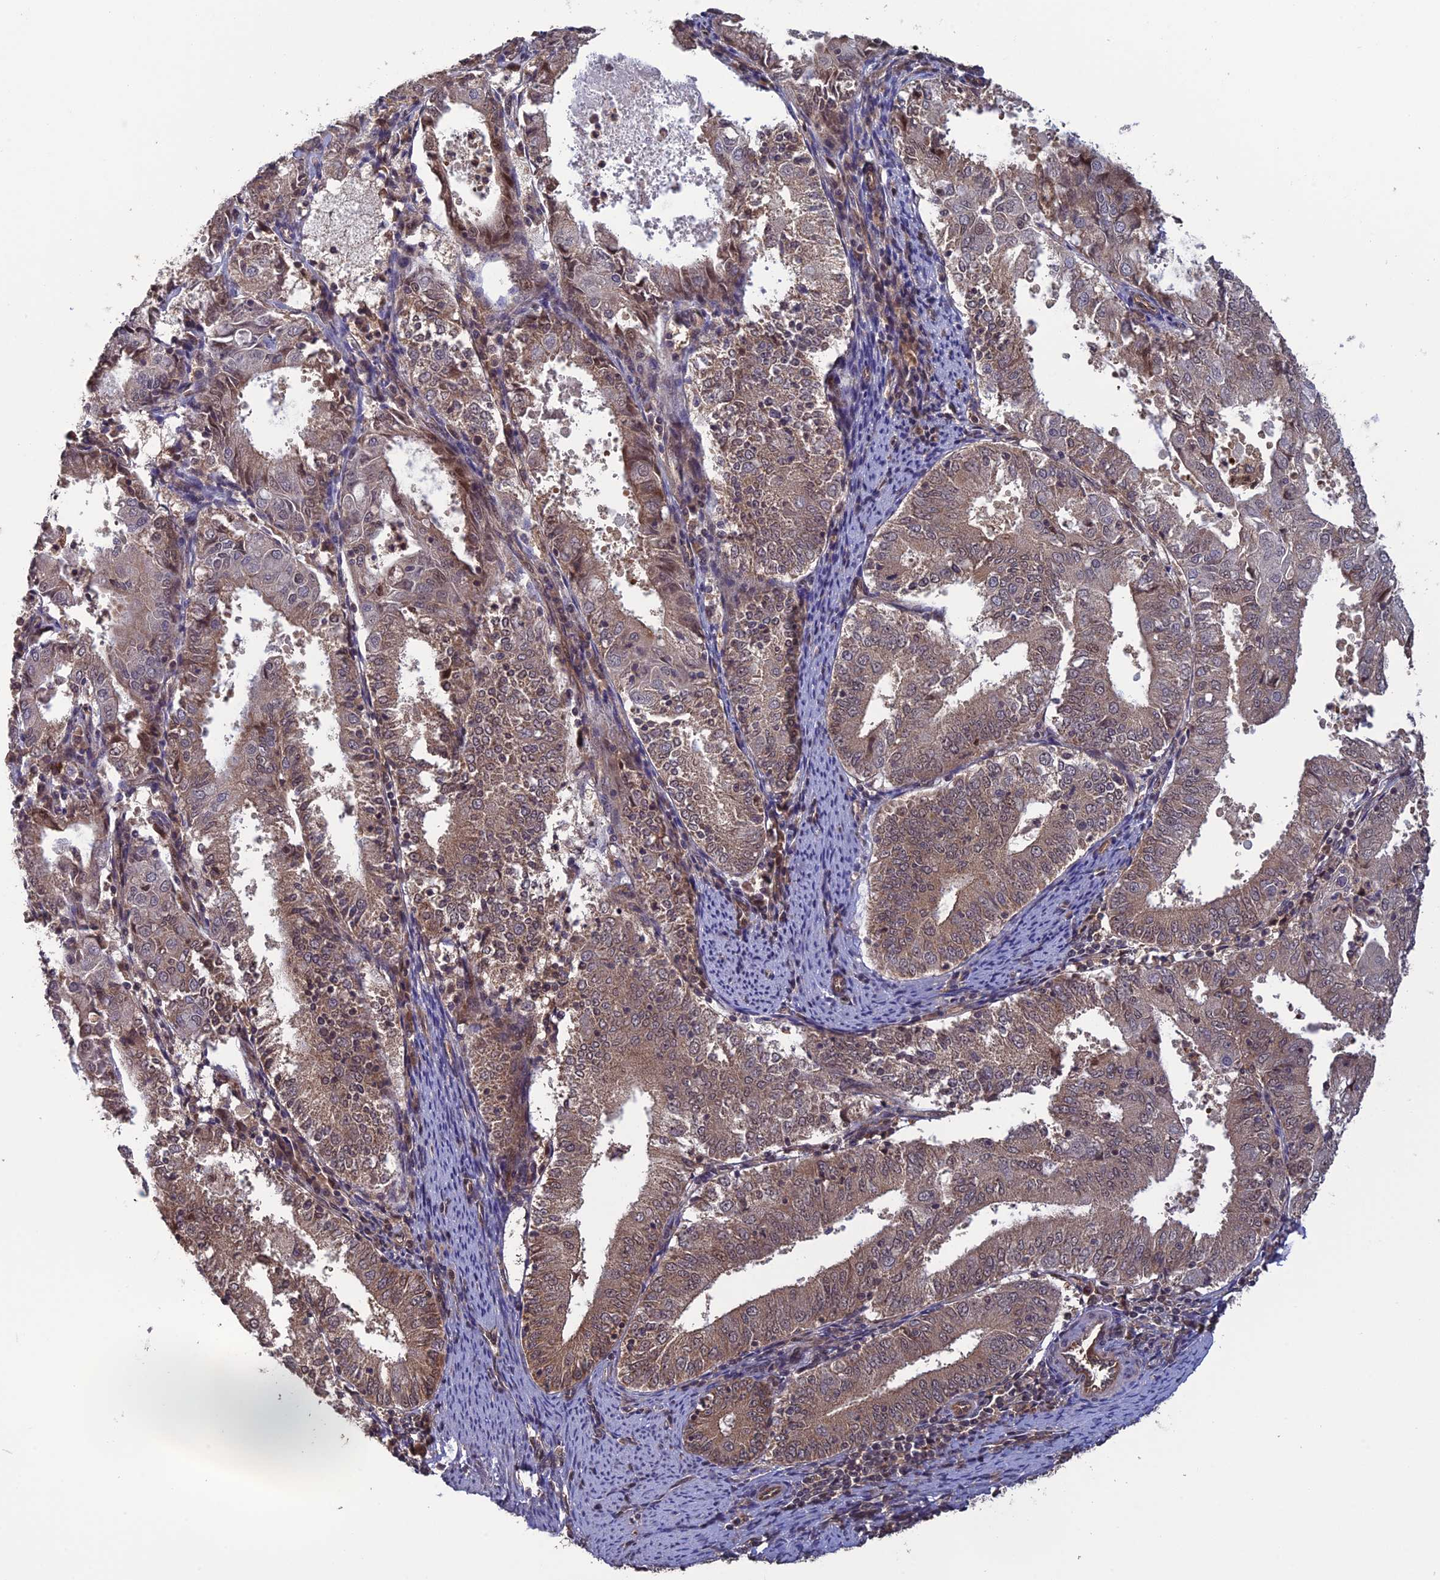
{"staining": {"intensity": "weak", "quantity": ">75%", "location": "cytoplasmic/membranous"}, "tissue": "endometrial cancer", "cell_type": "Tumor cells", "image_type": "cancer", "snomed": [{"axis": "morphology", "description": "Adenocarcinoma, NOS"}, {"axis": "topography", "description": "Endometrium"}], "caption": "Protein expression analysis of endometrial adenocarcinoma exhibits weak cytoplasmic/membranous staining in approximately >75% of tumor cells.", "gene": "LIN37", "patient": {"sex": "female", "age": 57}}